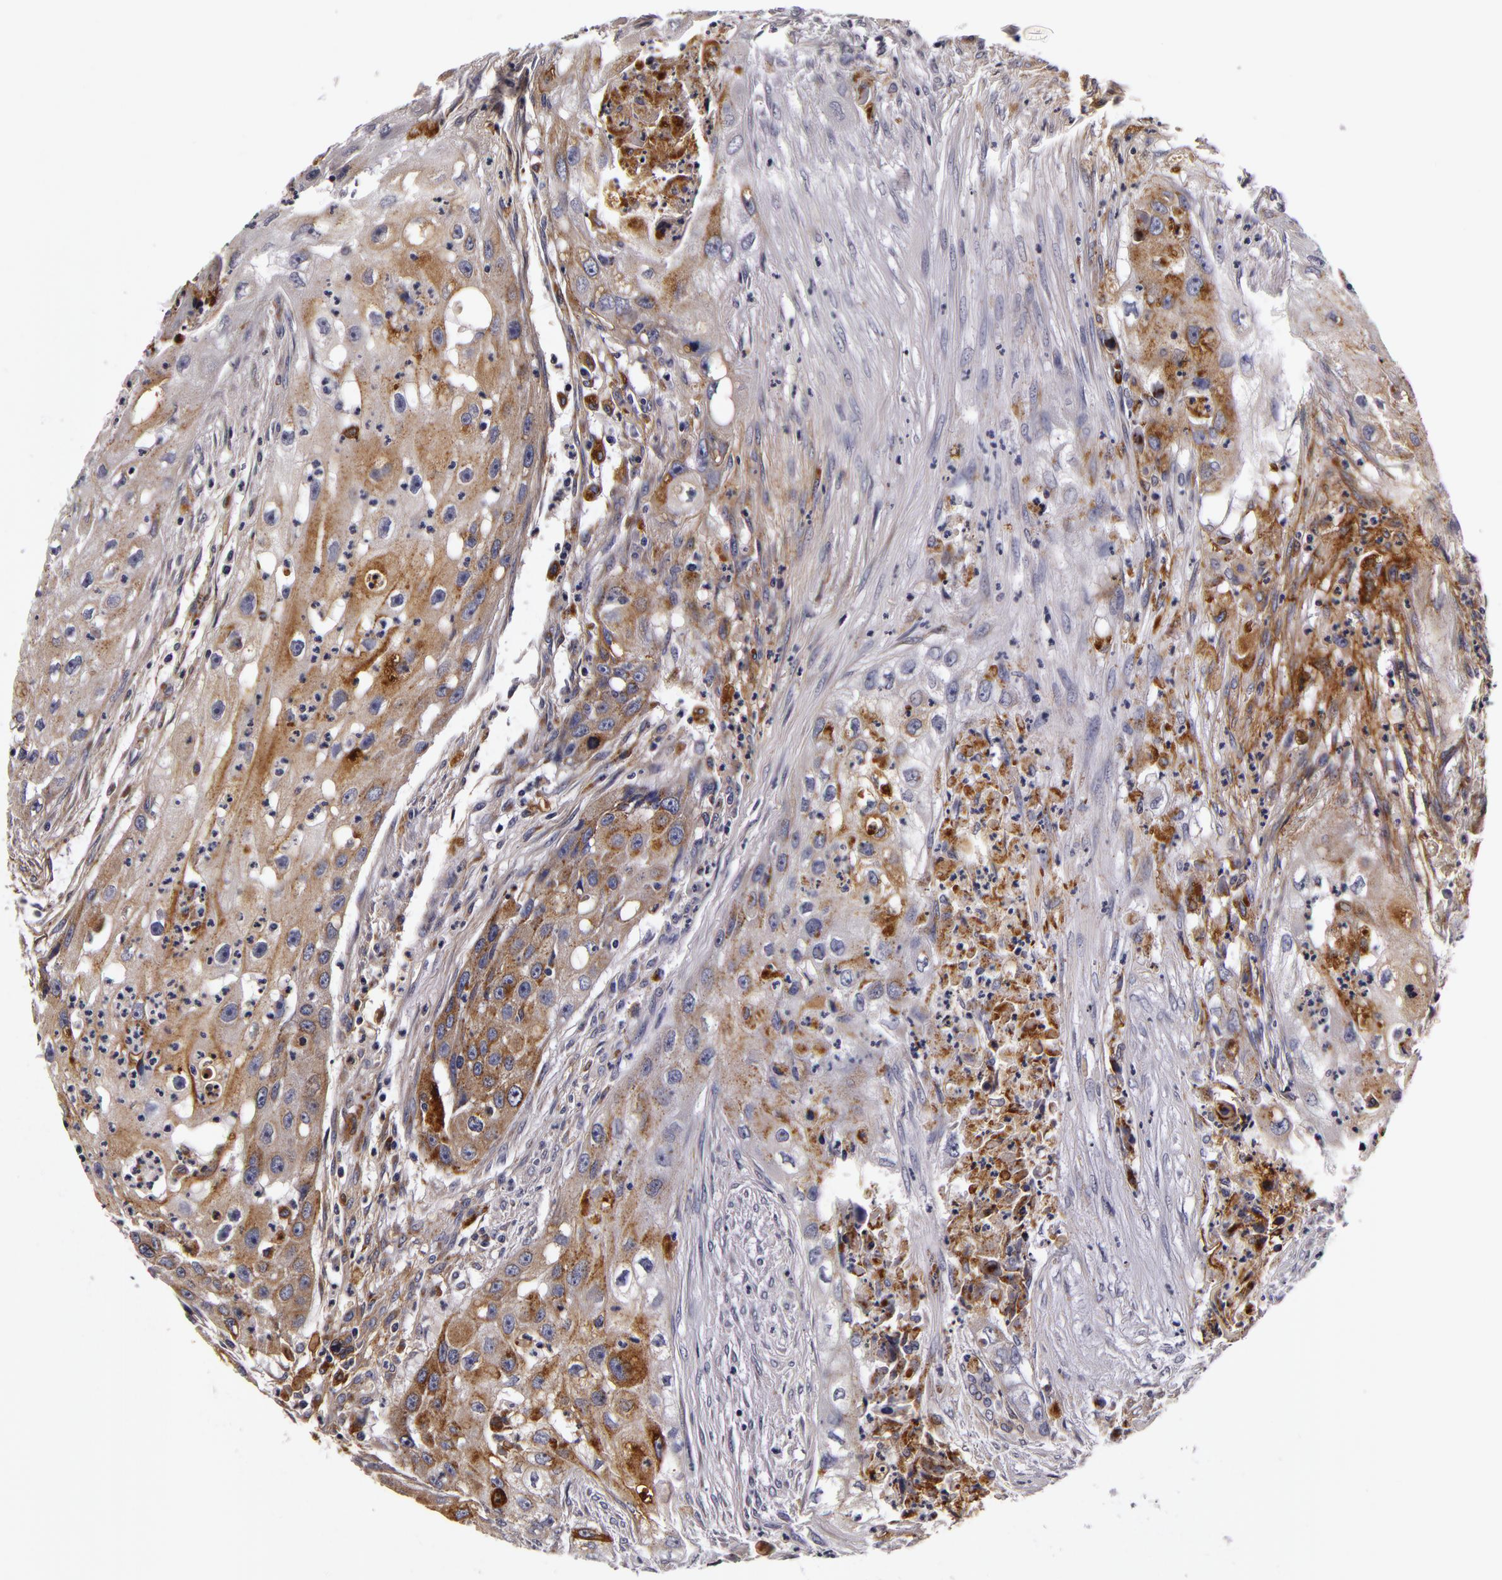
{"staining": {"intensity": "moderate", "quantity": "<25%", "location": "cytoplasmic/membranous"}, "tissue": "head and neck cancer", "cell_type": "Tumor cells", "image_type": "cancer", "snomed": [{"axis": "morphology", "description": "Squamous cell carcinoma, NOS"}, {"axis": "topography", "description": "Head-Neck"}], "caption": "Brown immunohistochemical staining in human squamous cell carcinoma (head and neck) displays moderate cytoplasmic/membranous staining in about <25% of tumor cells.", "gene": "LGALS3BP", "patient": {"sex": "male", "age": 64}}